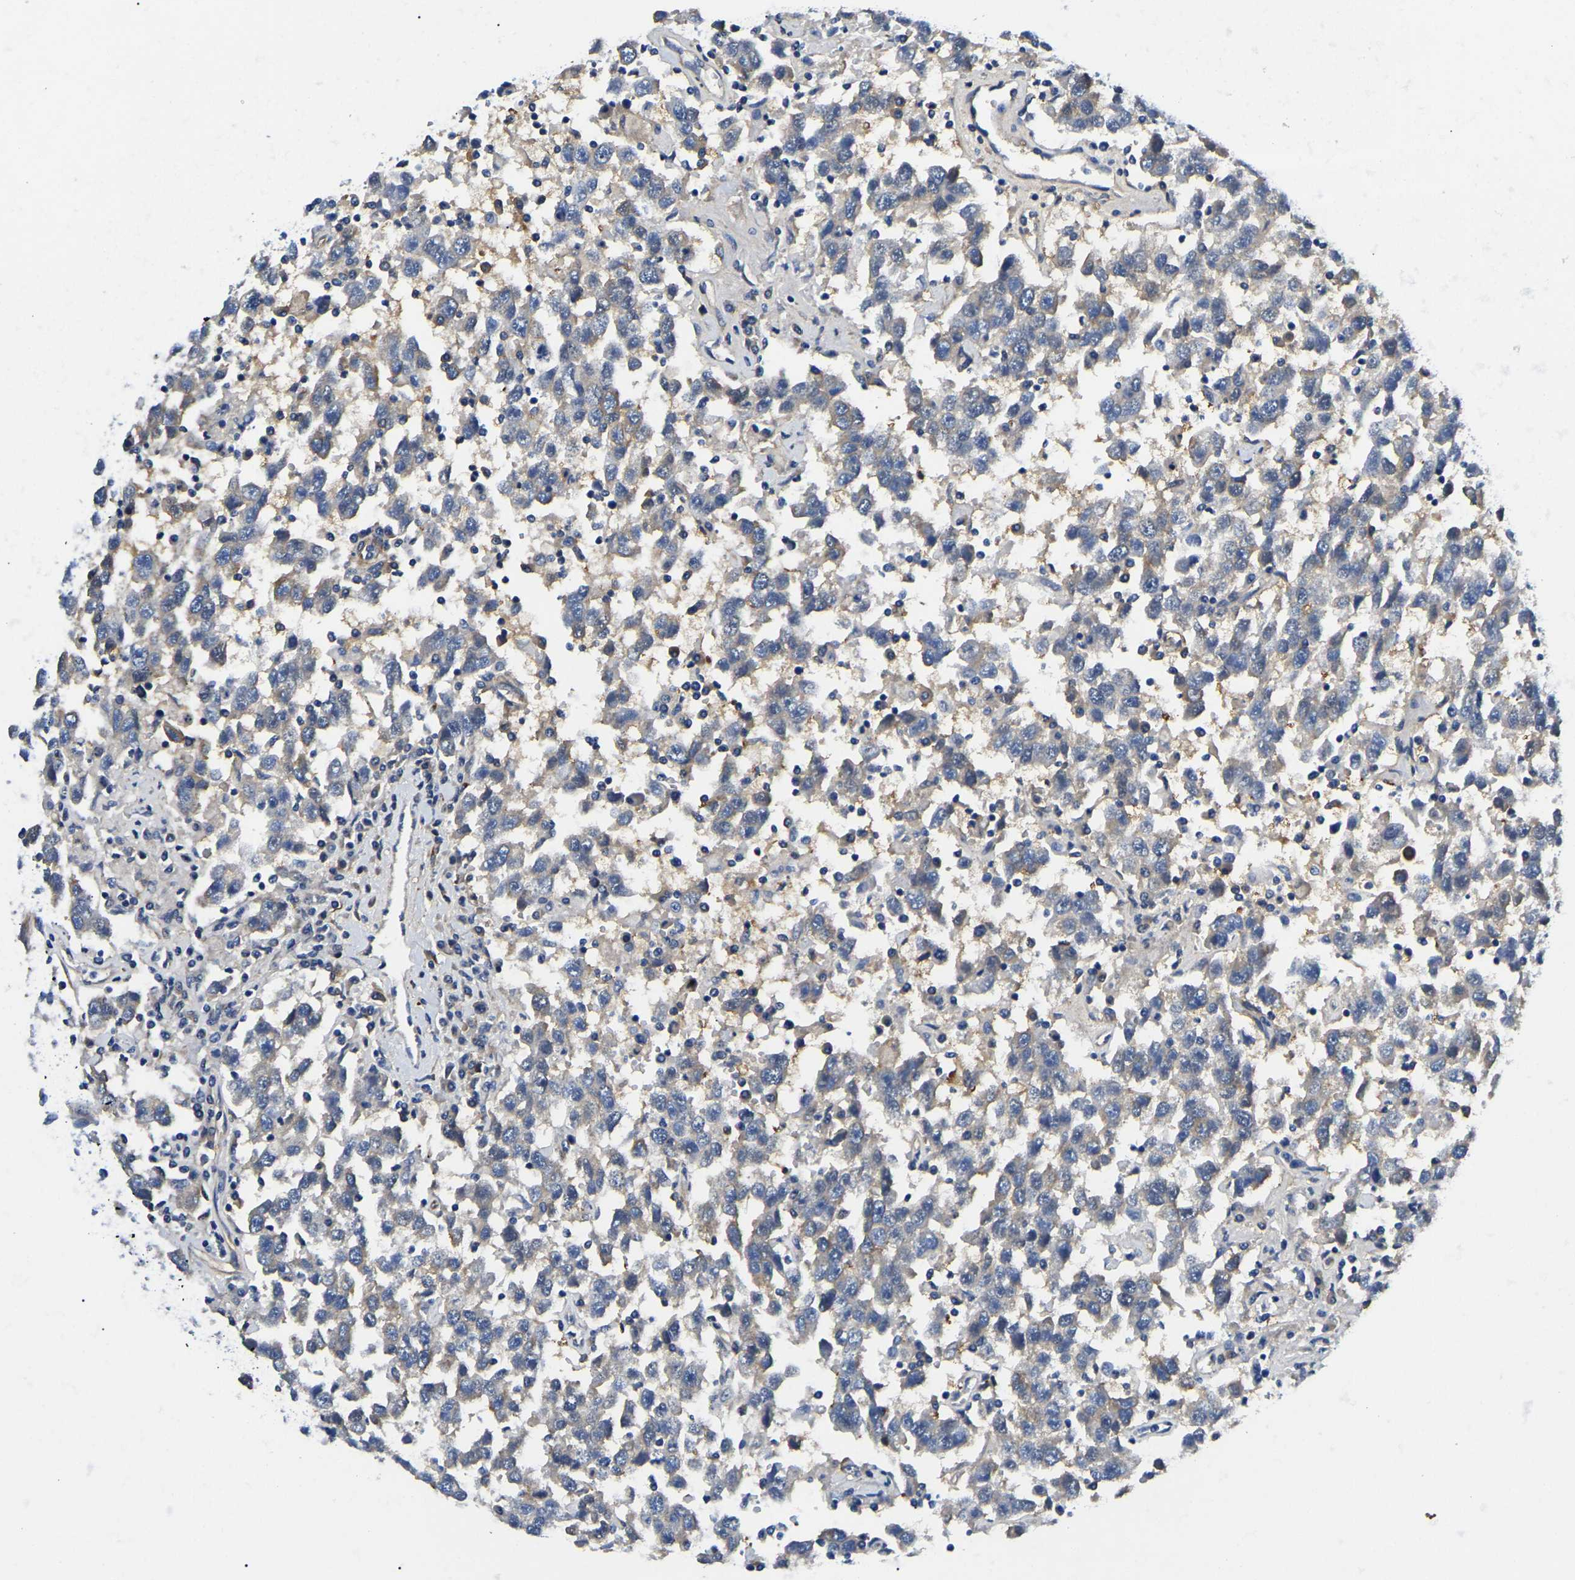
{"staining": {"intensity": "weak", "quantity": ">75%", "location": "cytoplasmic/membranous"}, "tissue": "testis cancer", "cell_type": "Tumor cells", "image_type": "cancer", "snomed": [{"axis": "morphology", "description": "Seminoma, NOS"}, {"axis": "topography", "description": "Testis"}], "caption": "Immunohistochemical staining of testis cancer (seminoma) demonstrates low levels of weak cytoplasmic/membranous protein positivity in about >75% of tumor cells. (DAB IHC, brown staining for protein, blue staining for nuclei).", "gene": "DUSP8", "patient": {"sex": "male", "age": 41}}